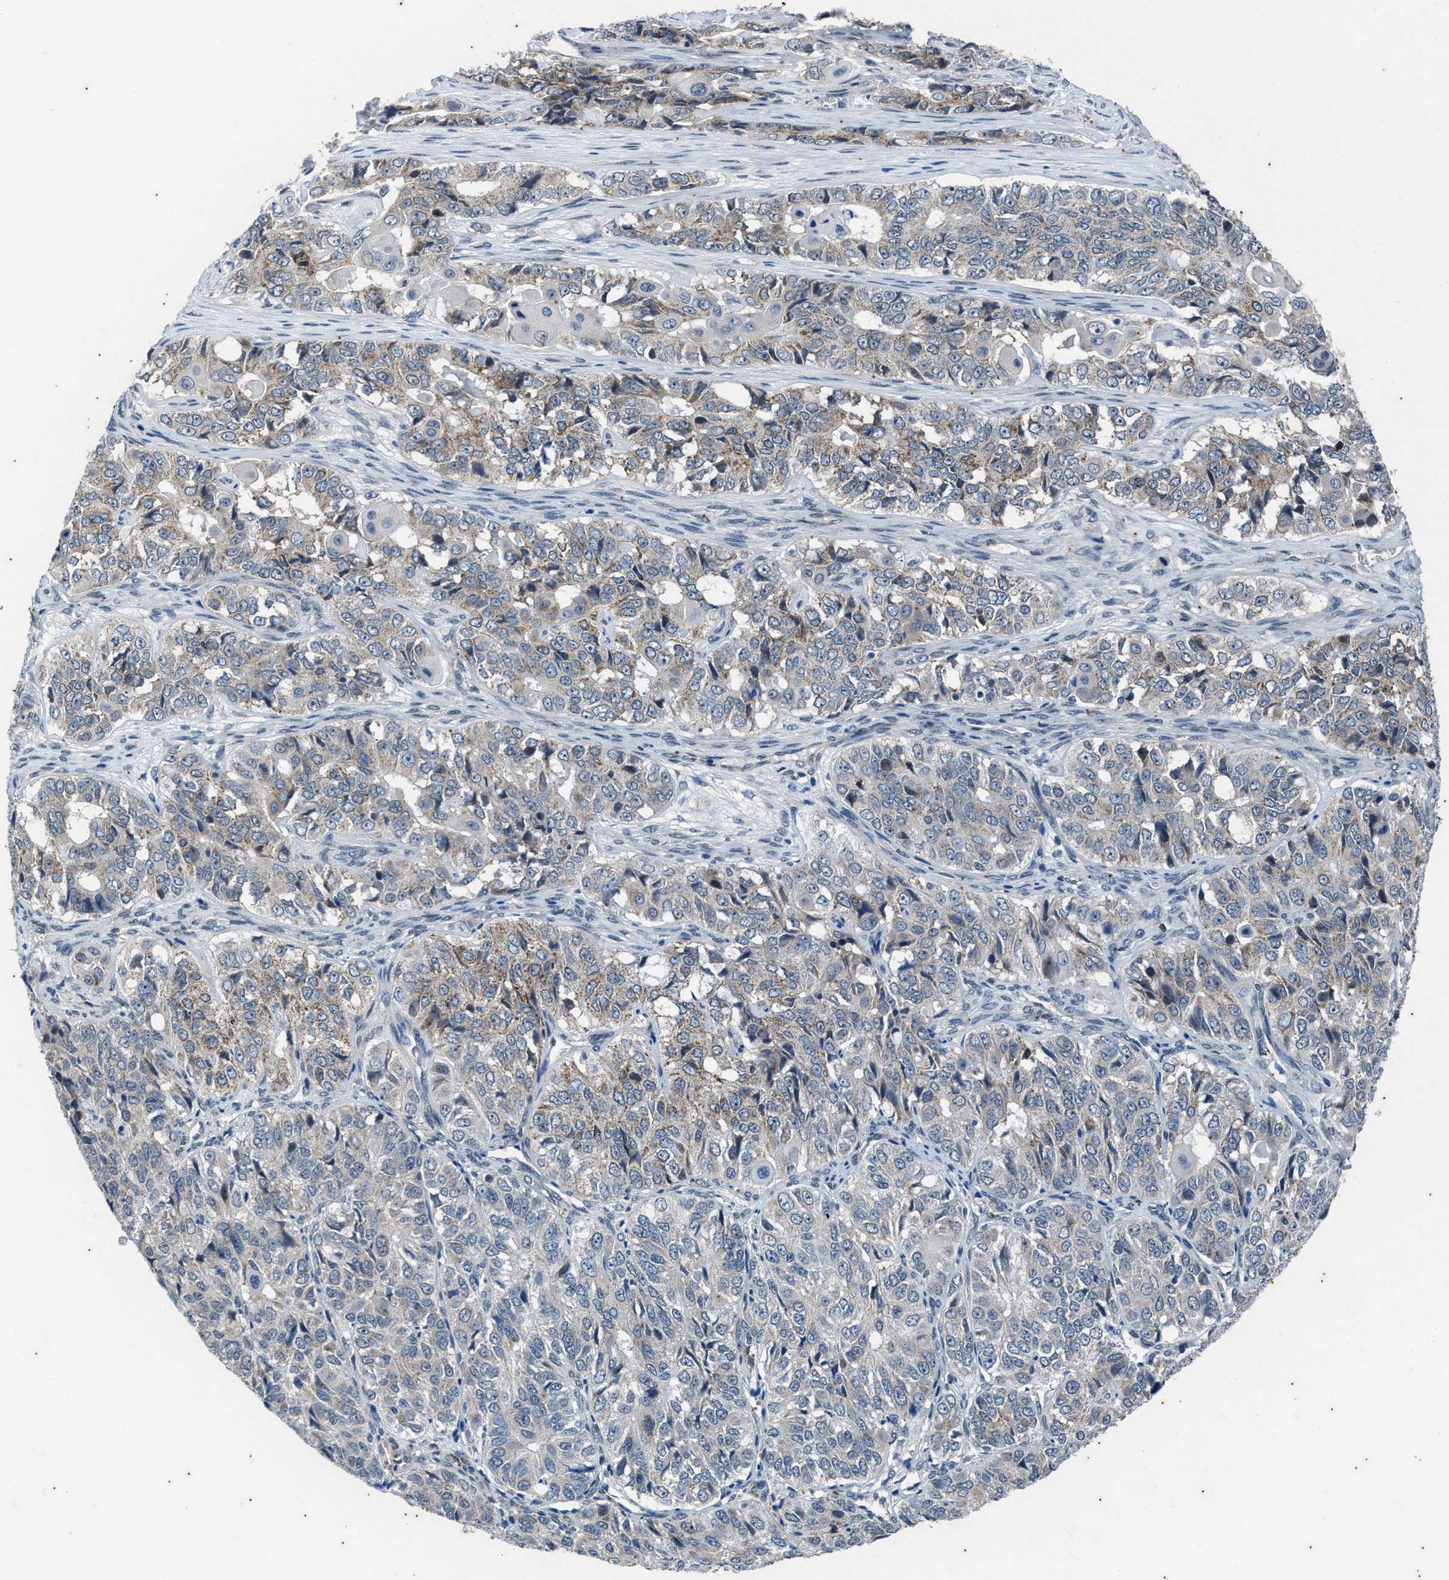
{"staining": {"intensity": "weak", "quantity": "<25%", "location": "cytoplasmic/membranous"}, "tissue": "ovarian cancer", "cell_type": "Tumor cells", "image_type": "cancer", "snomed": [{"axis": "morphology", "description": "Carcinoma, endometroid"}, {"axis": "topography", "description": "Ovary"}], "caption": "High power microscopy histopathology image of an IHC histopathology image of endometroid carcinoma (ovarian), revealing no significant expression in tumor cells.", "gene": "KIF24", "patient": {"sex": "female", "age": 51}}